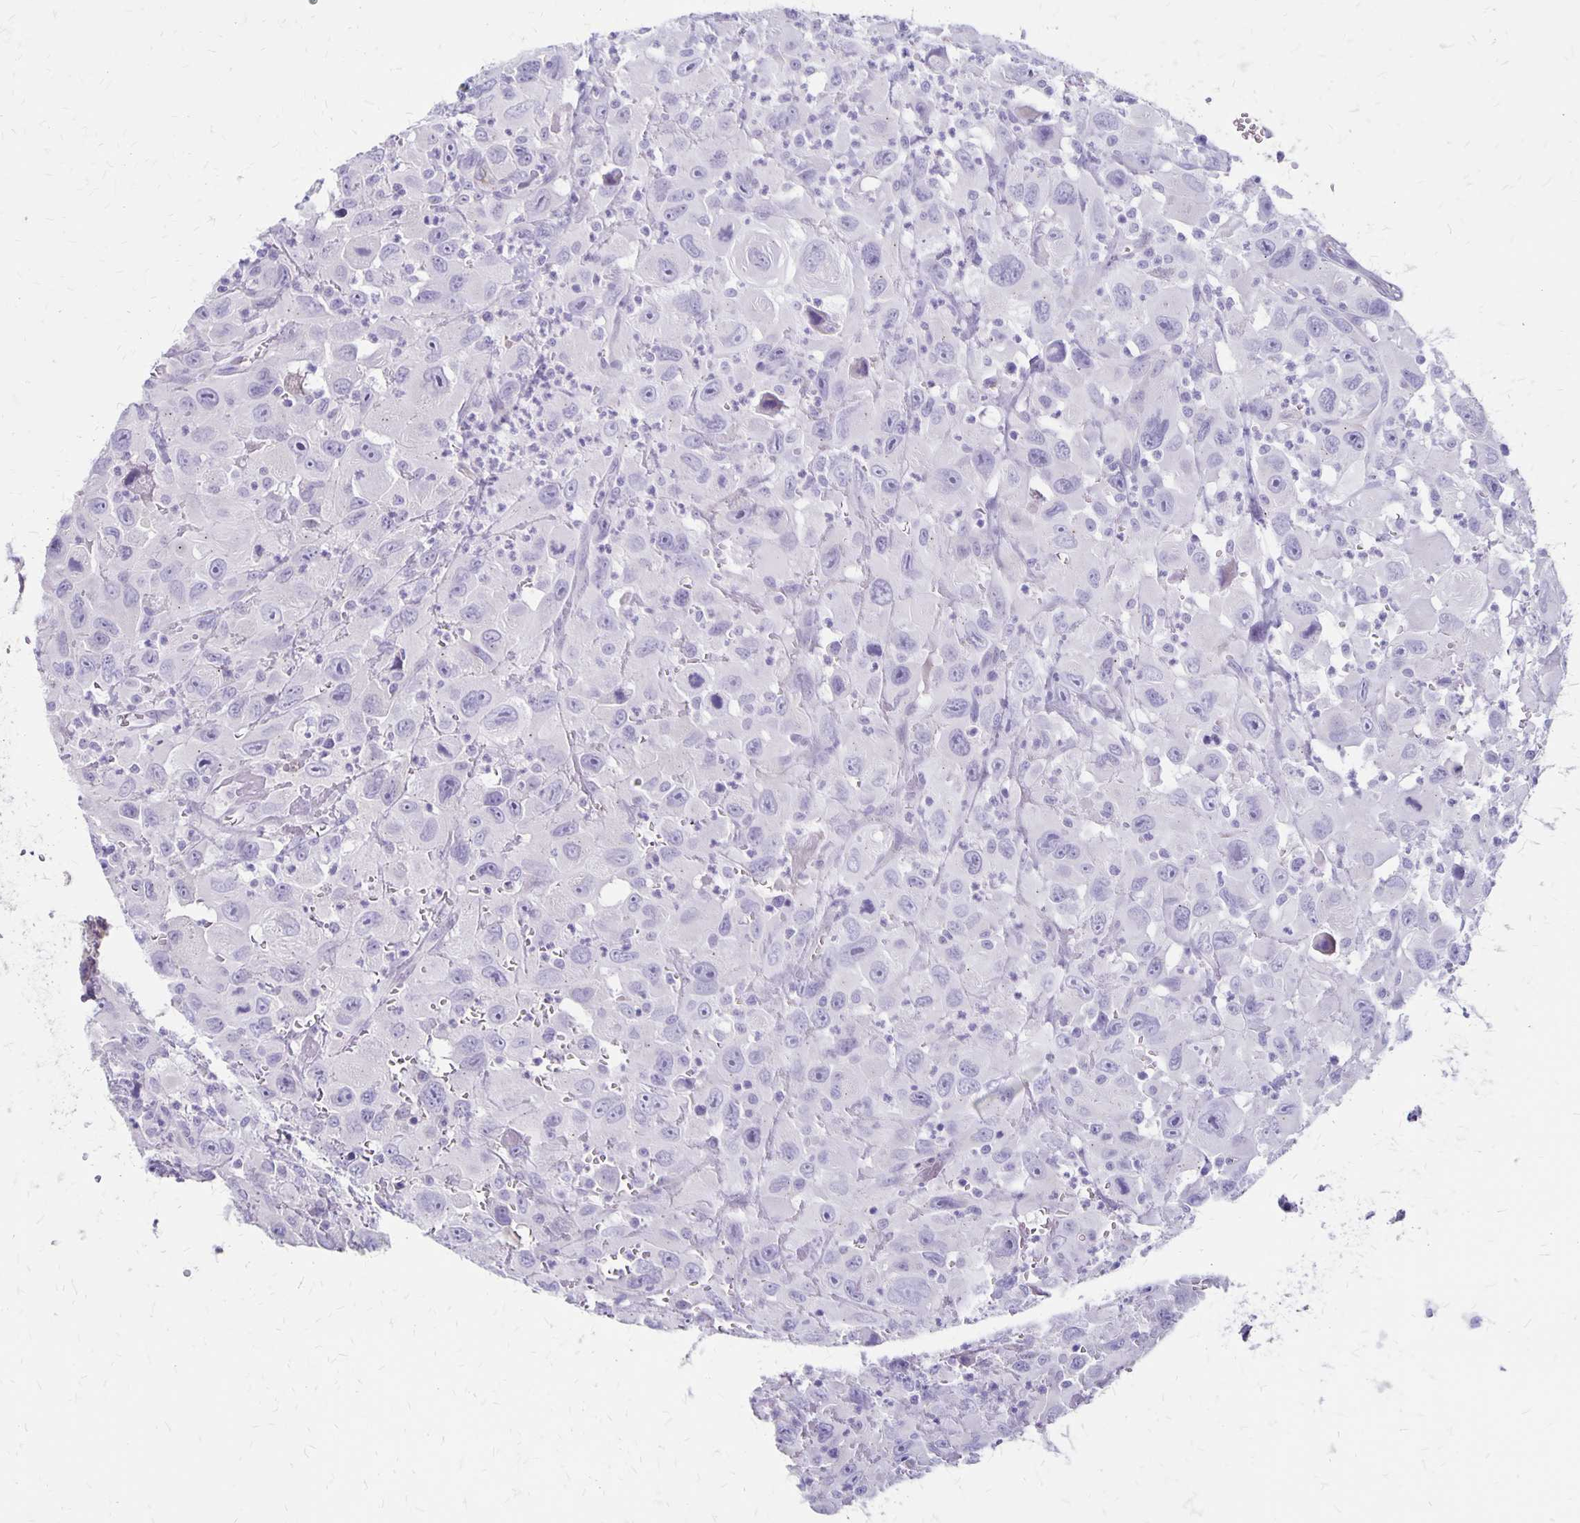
{"staining": {"intensity": "negative", "quantity": "none", "location": "none"}, "tissue": "head and neck cancer", "cell_type": "Tumor cells", "image_type": "cancer", "snomed": [{"axis": "morphology", "description": "Squamous cell carcinoma, NOS"}, {"axis": "morphology", "description": "Squamous cell carcinoma, metastatic, NOS"}, {"axis": "topography", "description": "Oral tissue"}, {"axis": "topography", "description": "Head-Neck"}], "caption": "Tumor cells are negative for protein expression in human head and neck cancer. The staining was performed using DAB (3,3'-diaminobenzidine) to visualize the protein expression in brown, while the nuclei were stained in blue with hematoxylin (Magnification: 20x).", "gene": "HOMER1", "patient": {"sex": "female", "age": 85}}